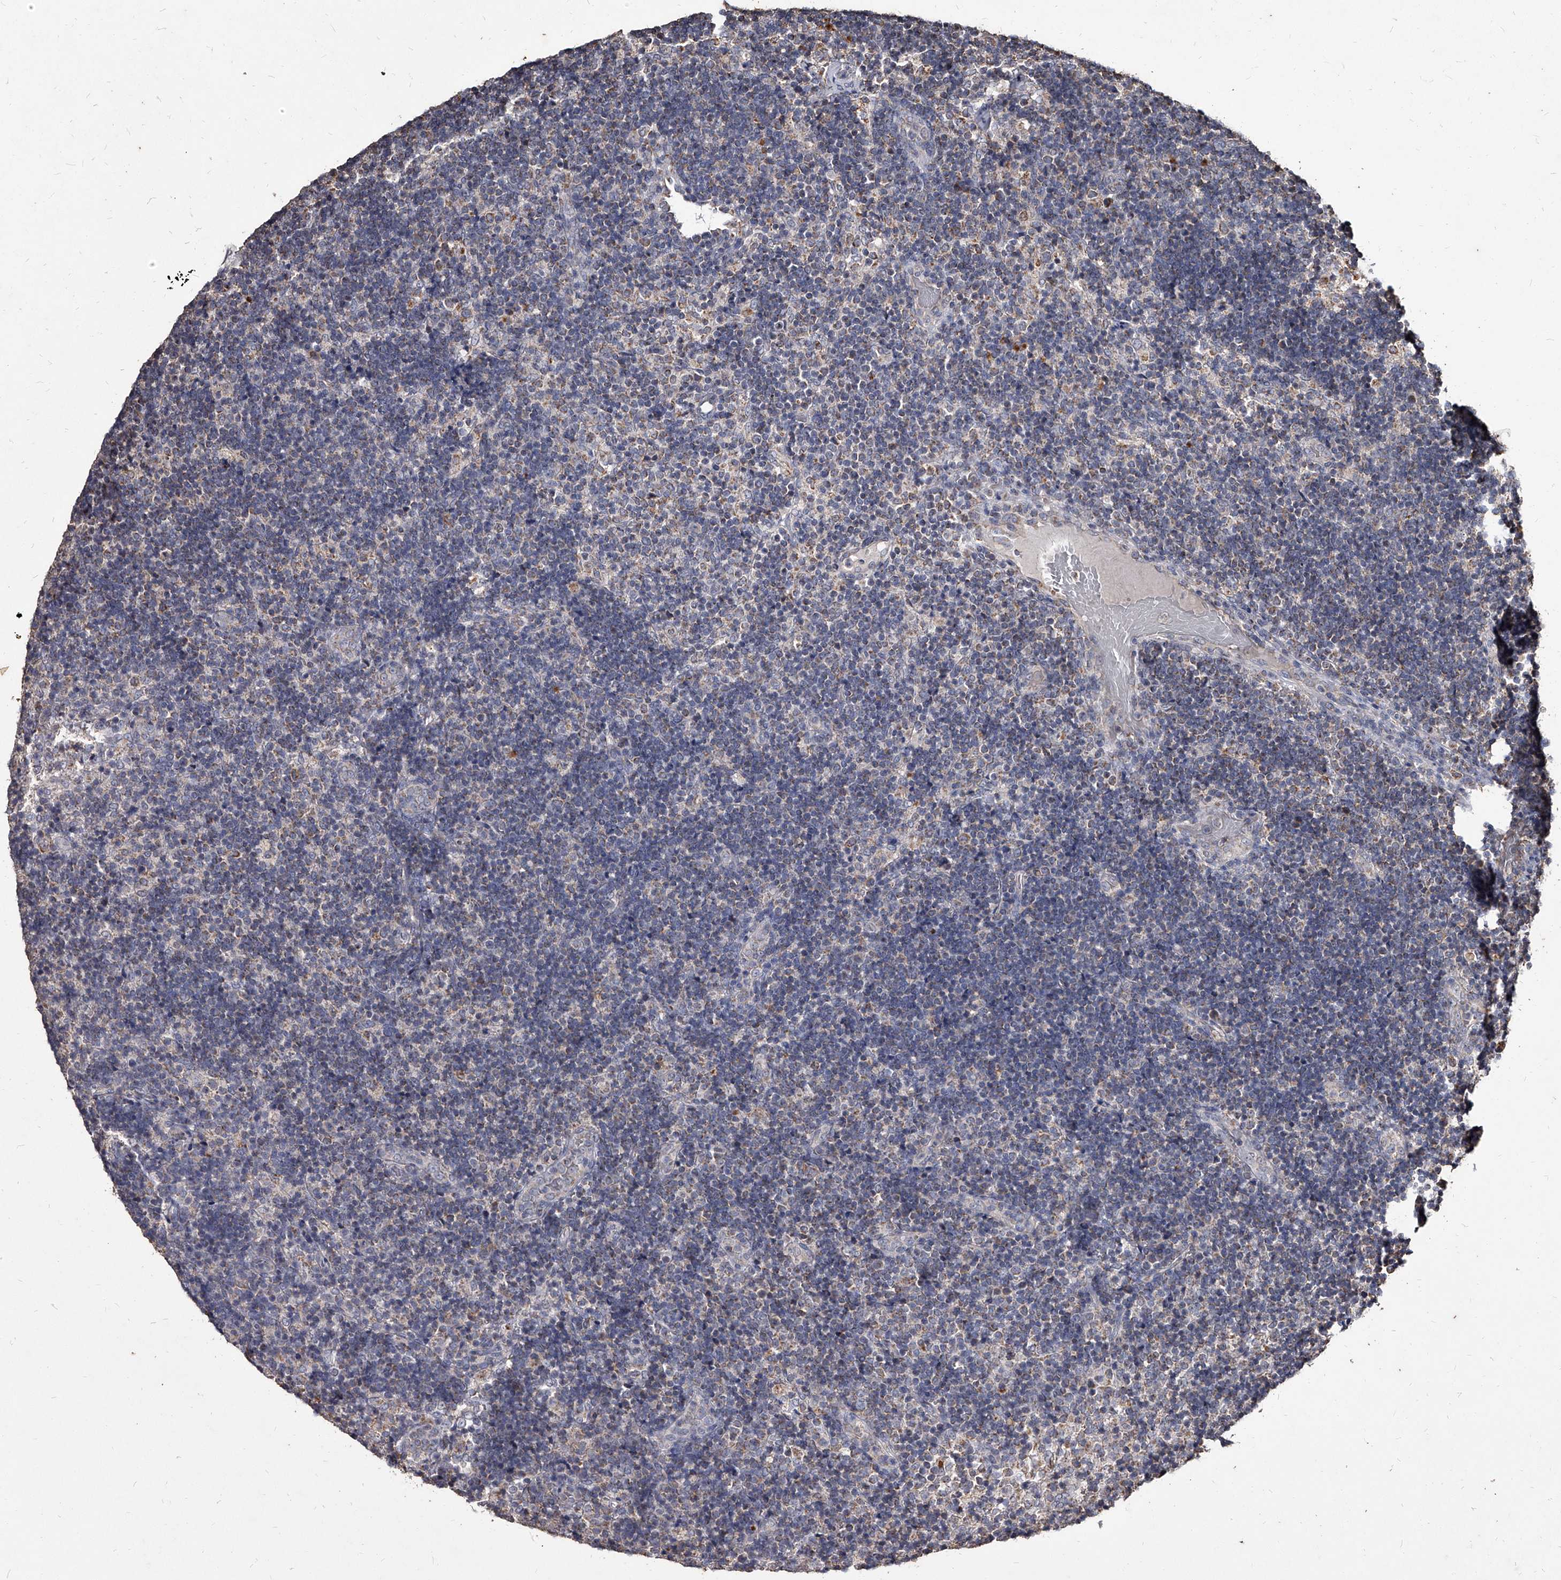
{"staining": {"intensity": "weak", "quantity": "<25%", "location": "cytoplasmic/membranous"}, "tissue": "lymph node", "cell_type": "Germinal center cells", "image_type": "normal", "snomed": [{"axis": "morphology", "description": "Normal tissue, NOS"}, {"axis": "topography", "description": "Lymph node"}], "caption": "Immunohistochemistry image of benign human lymph node stained for a protein (brown), which demonstrates no expression in germinal center cells. Nuclei are stained in blue.", "gene": "GPR183", "patient": {"sex": "female", "age": 22}}